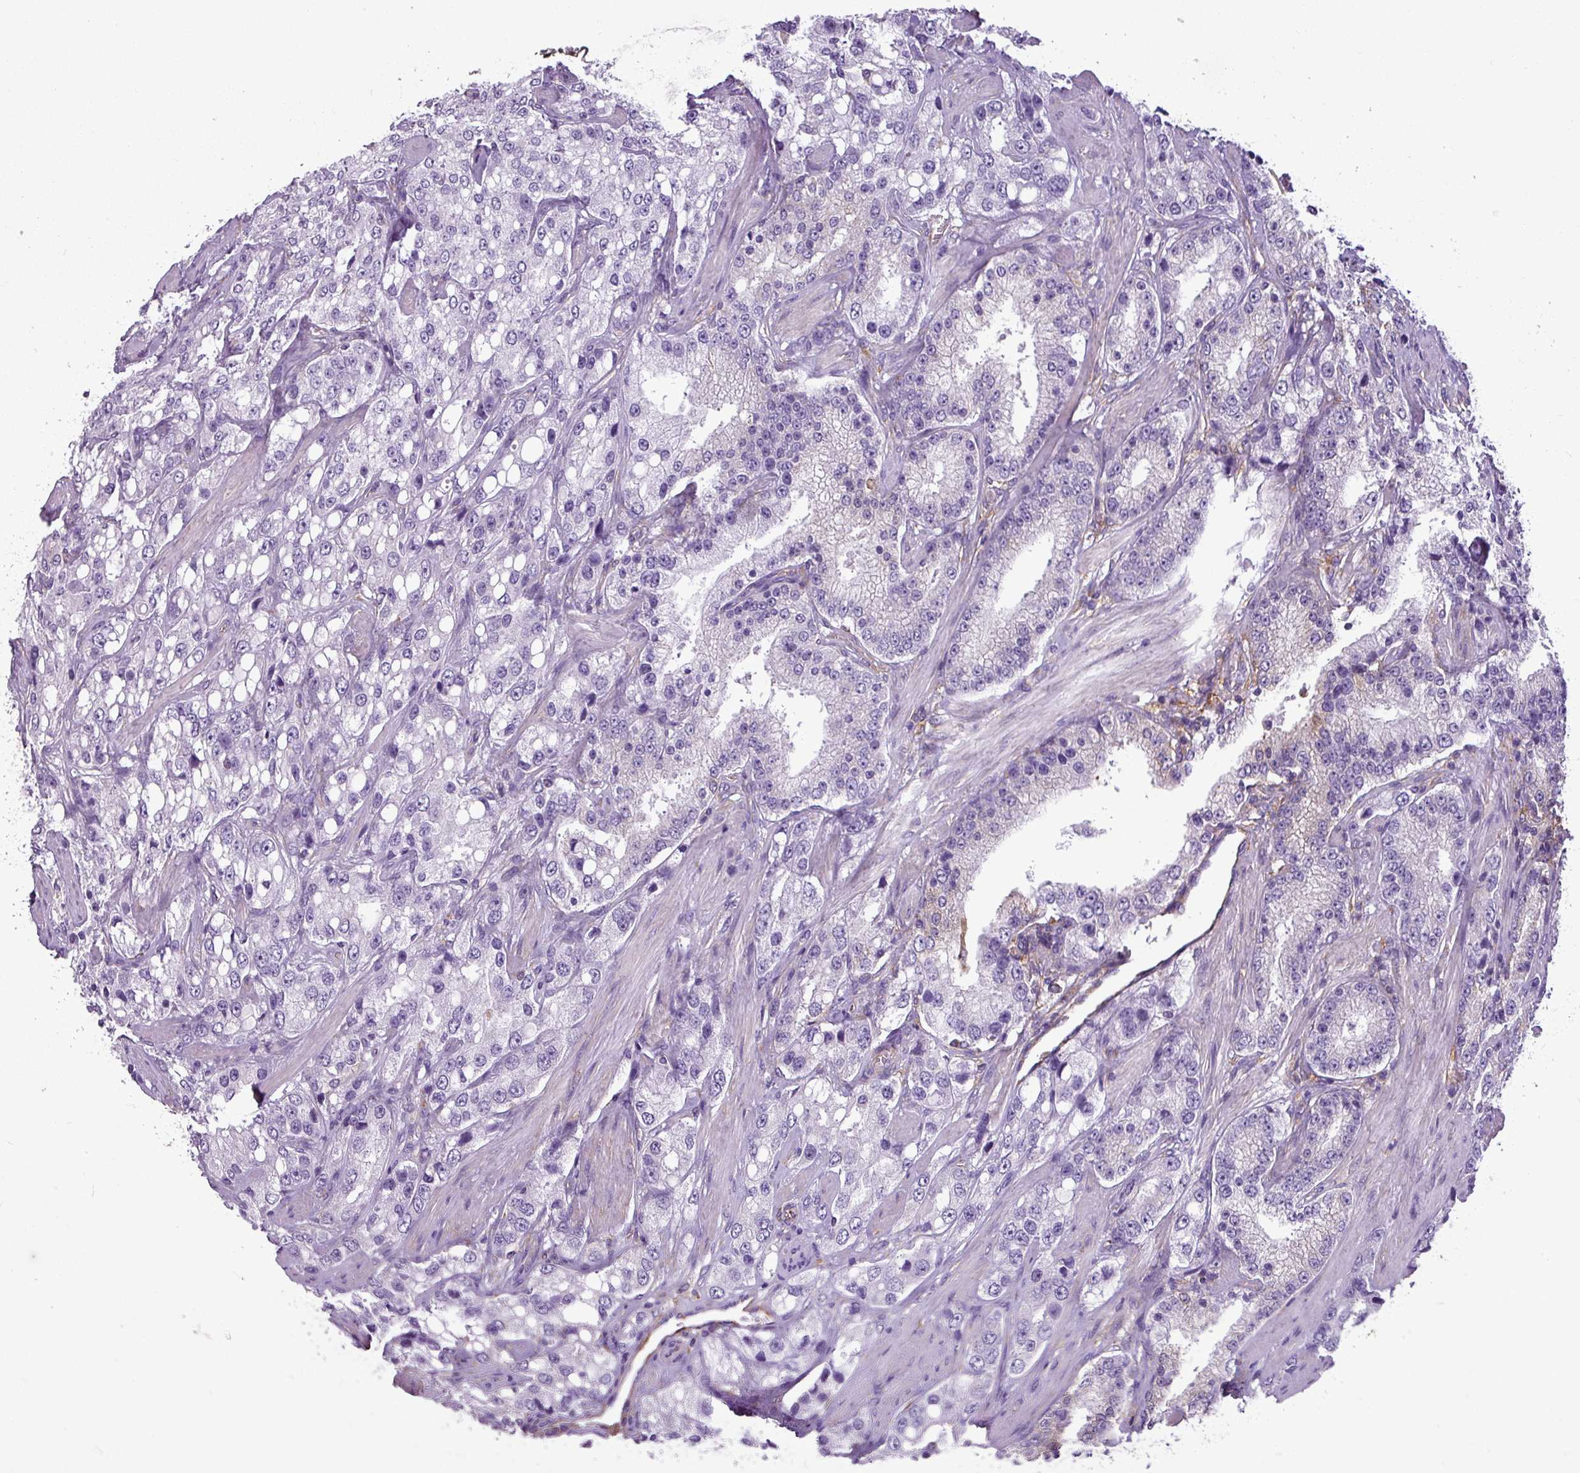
{"staining": {"intensity": "negative", "quantity": "none", "location": "none"}, "tissue": "prostate cancer", "cell_type": "Tumor cells", "image_type": "cancer", "snomed": [{"axis": "morphology", "description": "Adenocarcinoma, High grade"}, {"axis": "topography", "description": "Prostate"}], "caption": "The IHC histopathology image has no significant staining in tumor cells of adenocarcinoma (high-grade) (prostate) tissue.", "gene": "XNDC1N", "patient": {"sex": "male", "age": 66}}